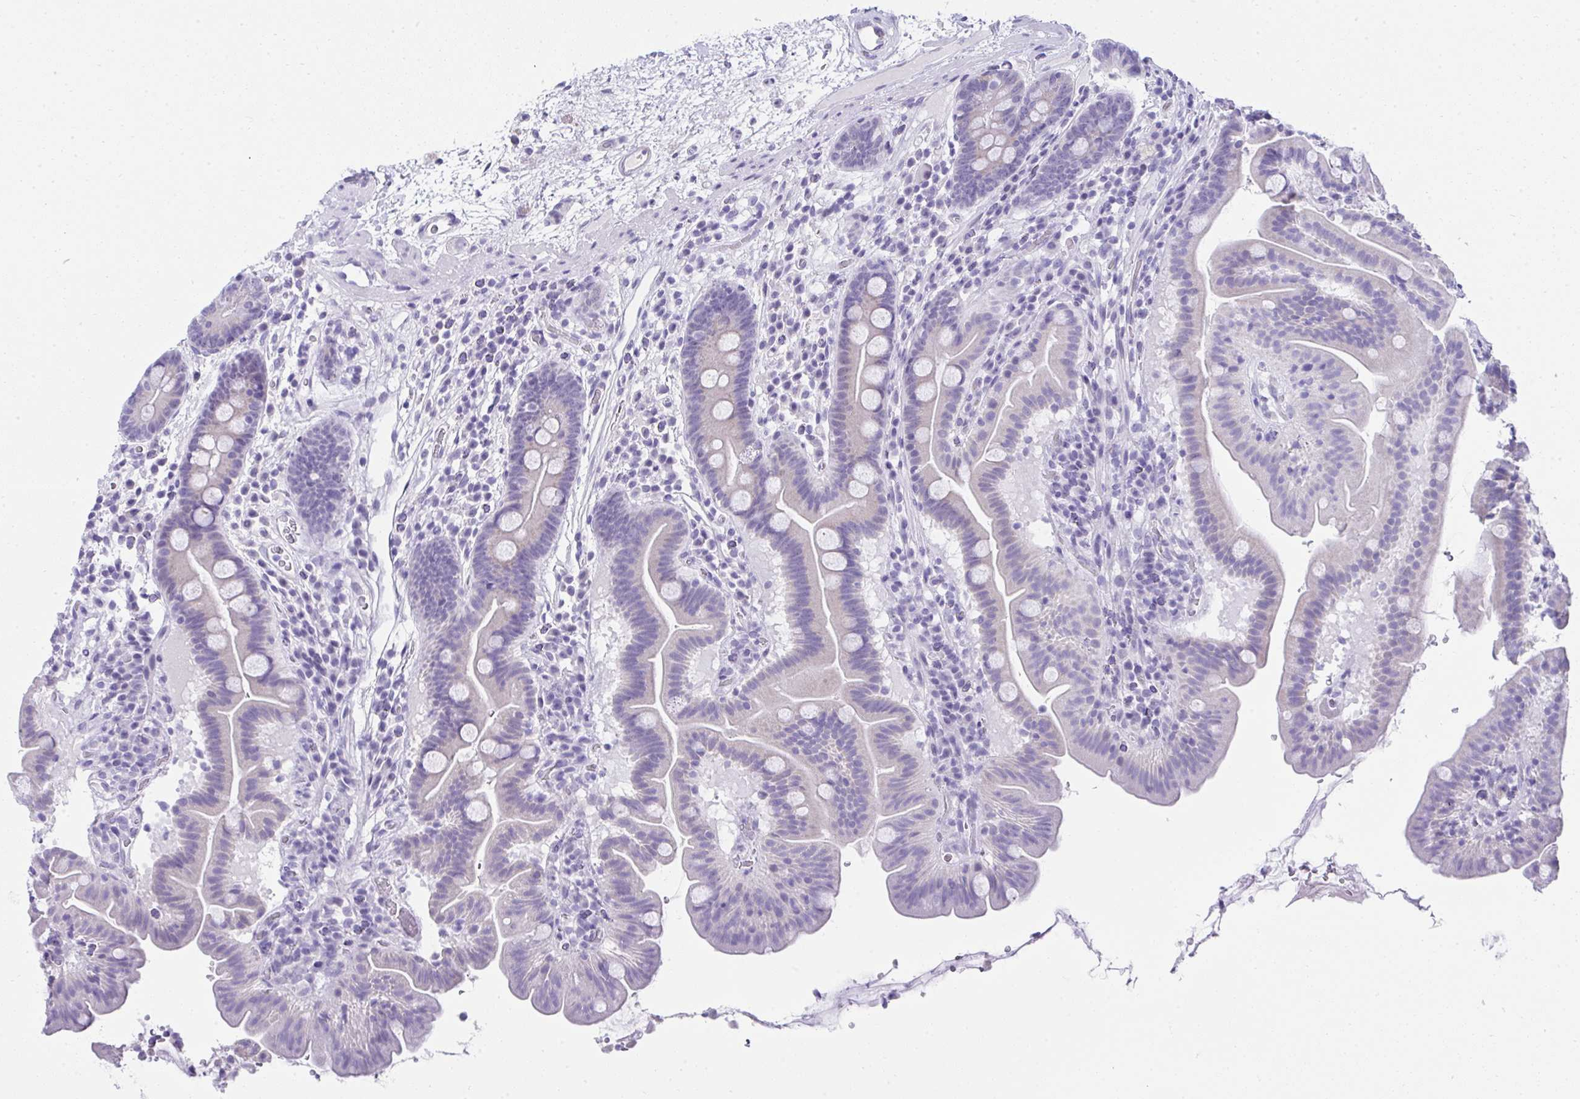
{"staining": {"intensity": "weak", "quantity": "<25%", "location": "cytoplasmic/membranous"}, "tissue": "small intestine", "cell_type": "Glandular cells", "image_type": "normal", "snomed": [{"axis": "morphology", "description": "Normal tissue, NOS"}, {"axis": "topography", "description": "Small intestine"}], "caption": "DAB (3,3'-diaminobenzidine) immunohistochemical staining of benign small intestine demonstrates no significant expression in glandular cells.", "gene": "RNF183", "patient": {"sex": "male", "age": 26}}